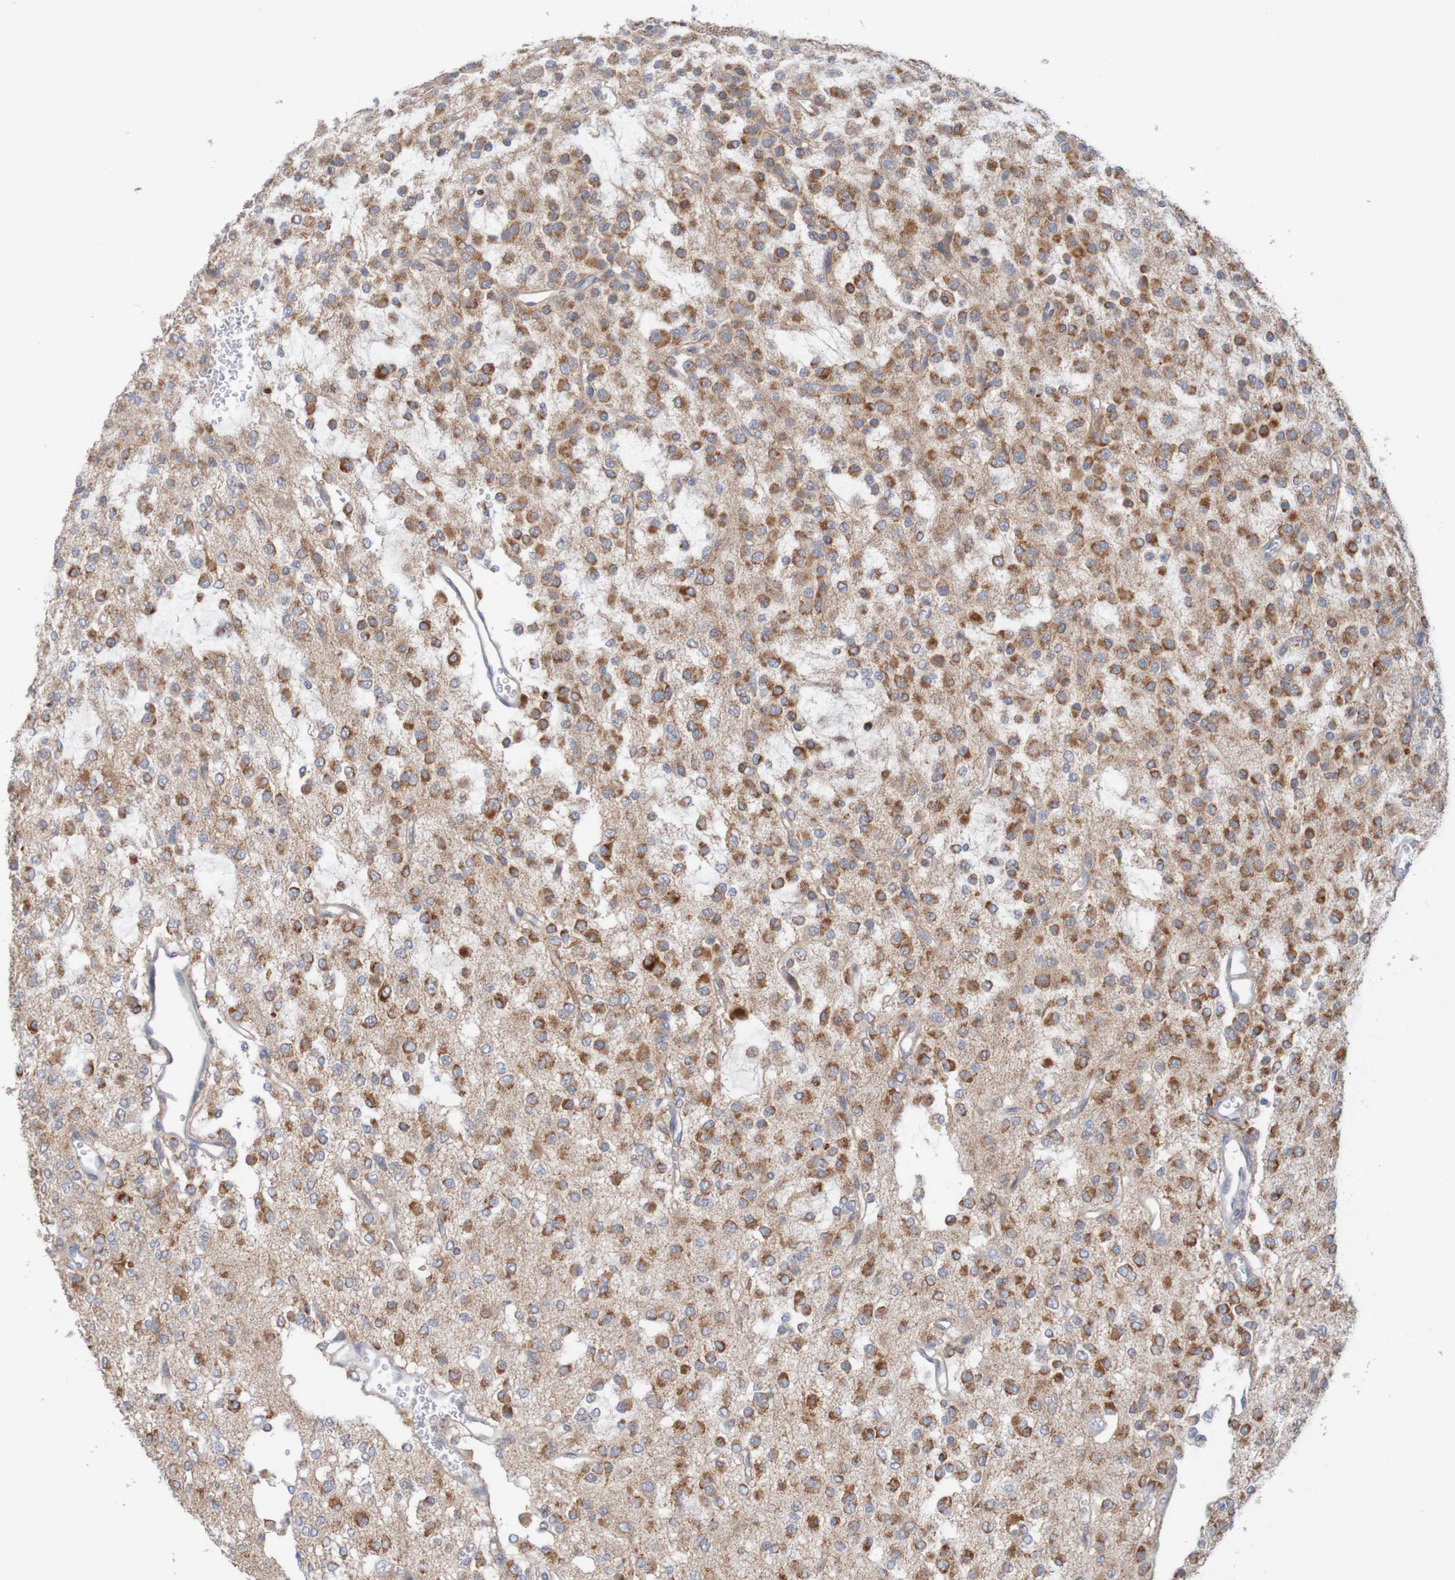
{"staining": {"intensity": "strong", "quantity": ">75%", "location": "cytoplasmic/membranous"}, "tissue": "glioma", "cell_type": "Tumor cells", "image_type": "cancer", "snomed": [{"axis": "morphology", "description": "Glioma, malignant, Low grade"}, {"axis": "topography", "description": "Brain"}], "caption": "An image of human glioma stained for a protein reveals strong cytoplasmic/membranous brown staining in tumor cells.", "gene": "NAV2", "patient": {"sex": "male", "age": 38}}